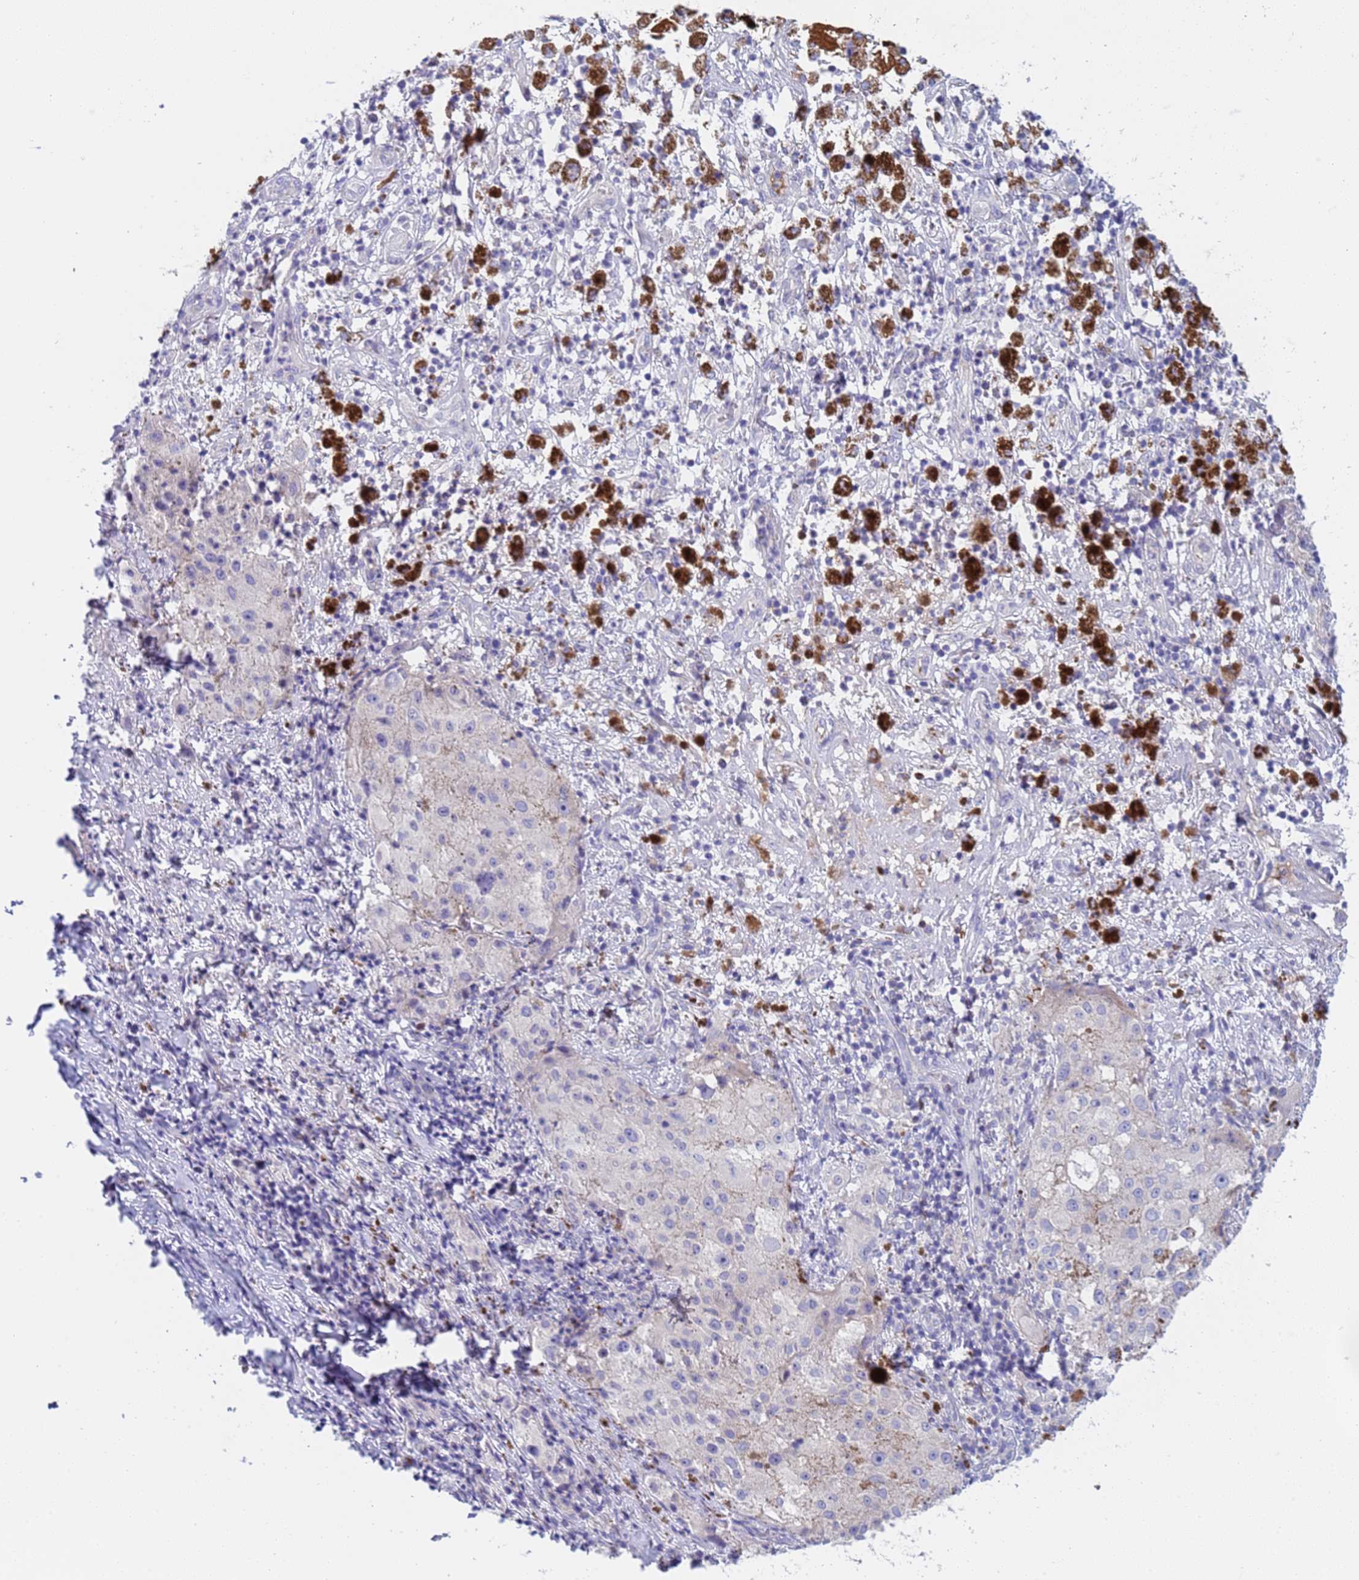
{"staining": {"intensity": "negative", "quantity": "none", "location": "none"}, "tissue": "melanoma", "cell_type": "Tumor cells", "image_type": "cancer", "snomed": [{"axis": "morphology", "description": "Necrosis, NOS"}, {"axis": "morphology", "description": "Malignant melanoma, NOS"}, {"axis": "topography", "description": "Skin"}], "caption": "High power microscopy image of an immunohistochemistry (IHC) image of melanoma, revealing no significant expression in tumor cells.", "gene": "C4orf46", "patient": {"sex": "female", "age": 87}}